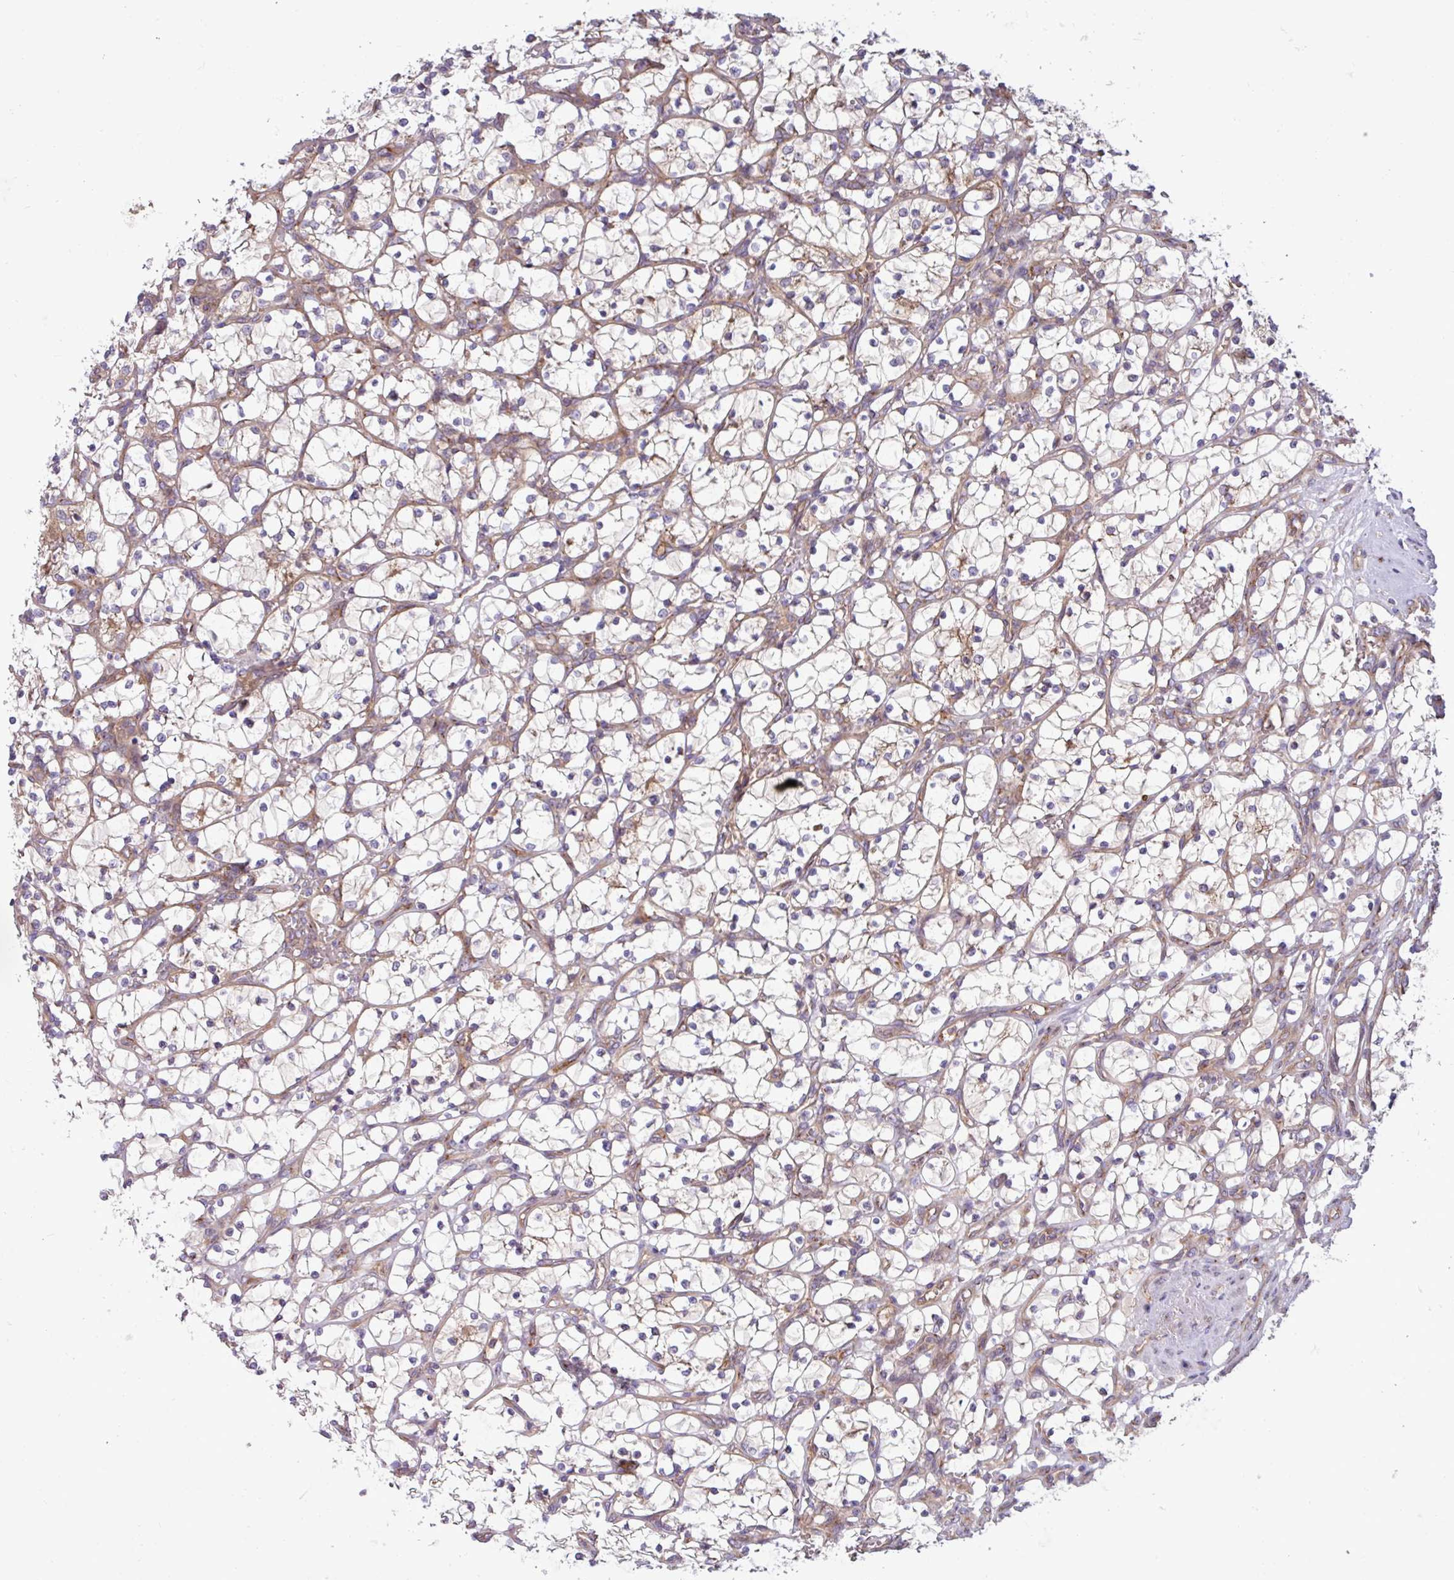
{"staining": {"intensity": "negative", "quantity": "none", "location": "none"}, "tissue": "renal cancer", "cell_type": "Tumor cells", "image_type": "cancer", "snomed": [{"axis": "morphology", "description": "Adenocarcinoma, NOS"}, {"axis": "topography", "description": "Kidney"}], "caption": "The image reveals no staining of tumor cells in adenocarcinoma (renal).", "gene": "RAB19", "patient": {"sex": "female", "age": 69}}